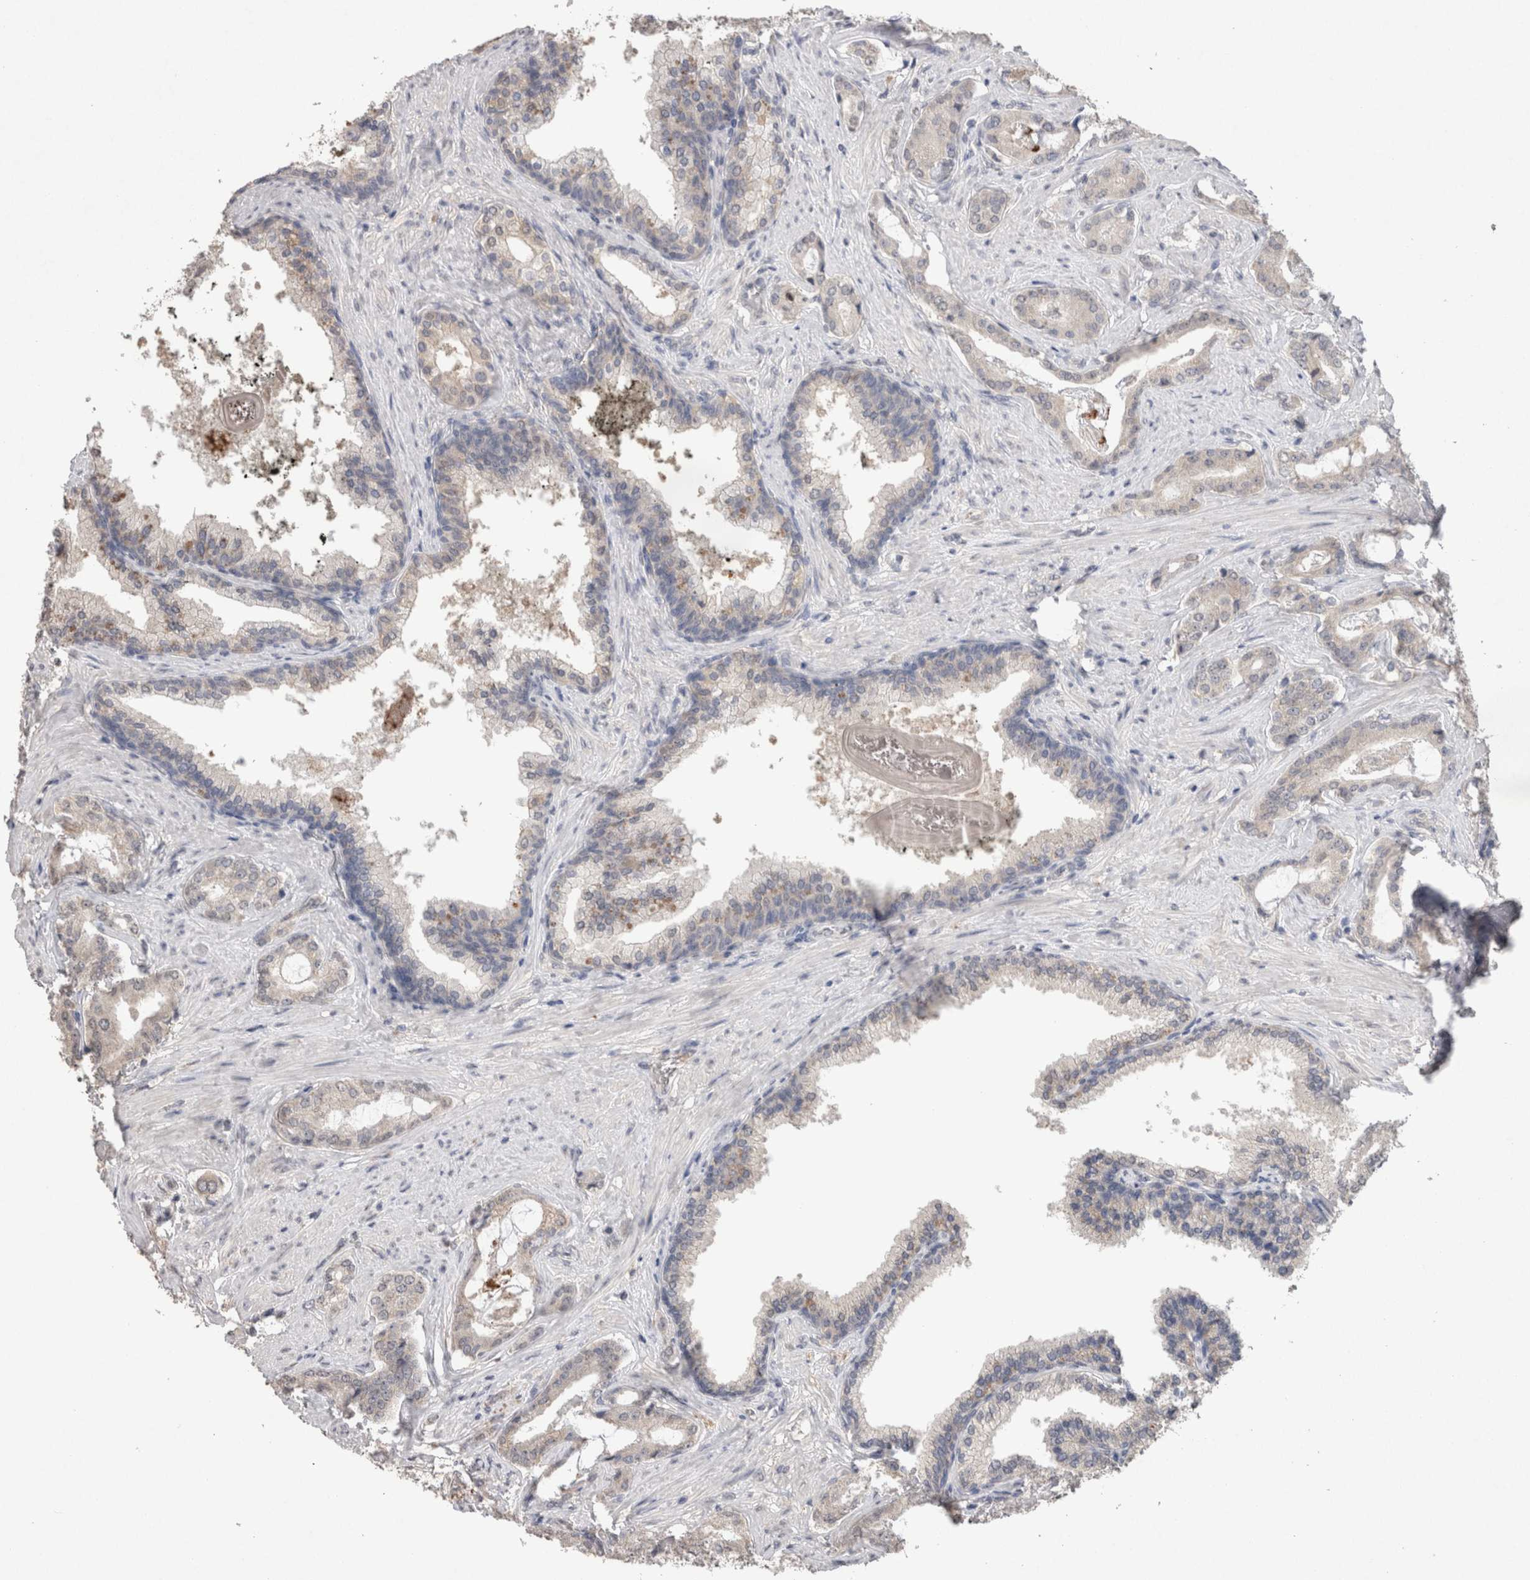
{"staining": {"intensity": "negative", "quantity": "none", "location": "none"}, "tissue": "prostate cancer", "cell_type": "Tumor cells", "image_type": "cancer", "snomed": [{"axis": "morphology", "description": "Adenocarcinoma, Low grade"}, {"axis": "topography", "description": "Prostate"}], "caption": "A photomicrograph of adenocarcinoma (low-grade) (prostate) stained for a protein exhibits no brown staining in tumor cells.", "gene": "FABP7", "patient": {"sex": "male", "age": 71}}